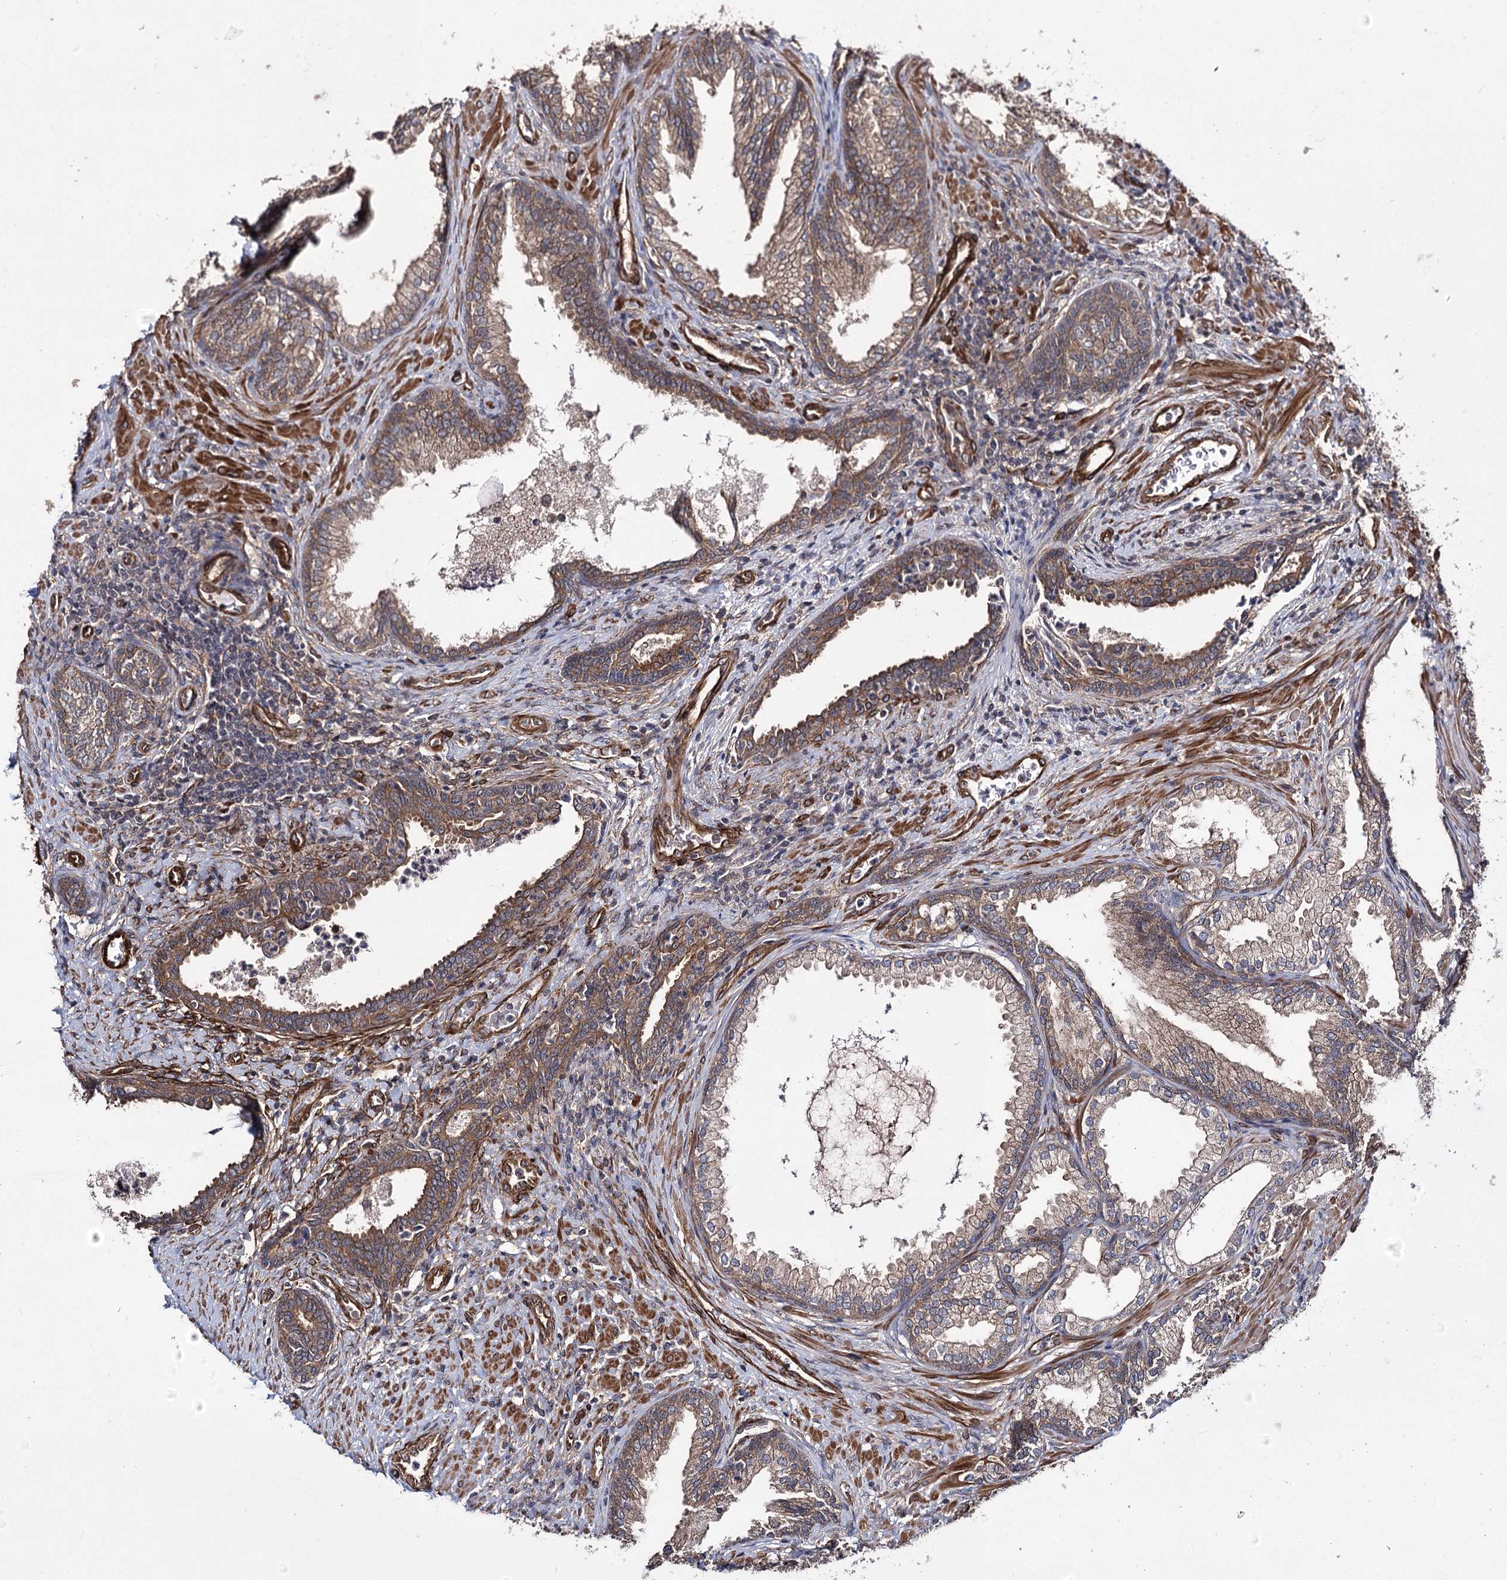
{"staining": {"intensity": "moderate", "quantity": ">75%", "location": "cytoplasmic/membranous"}, "tissue": "prostate", "cell_type": "Glandular cells", "image_type": "normal", "snomed": [{"axis": "morphology", "description": "Normal tissue, NOS"}, {"axis": "topography", "description": "Prostate"}], "caption": "Protein staining of benign prostate exhibits moderate cytoplasmic/membranous positivity in approximately >75% of glandular cells. Nuclei are stained in blue.", "gene": "MYO1C", "patient": {"sex": "male", "age": 76}}